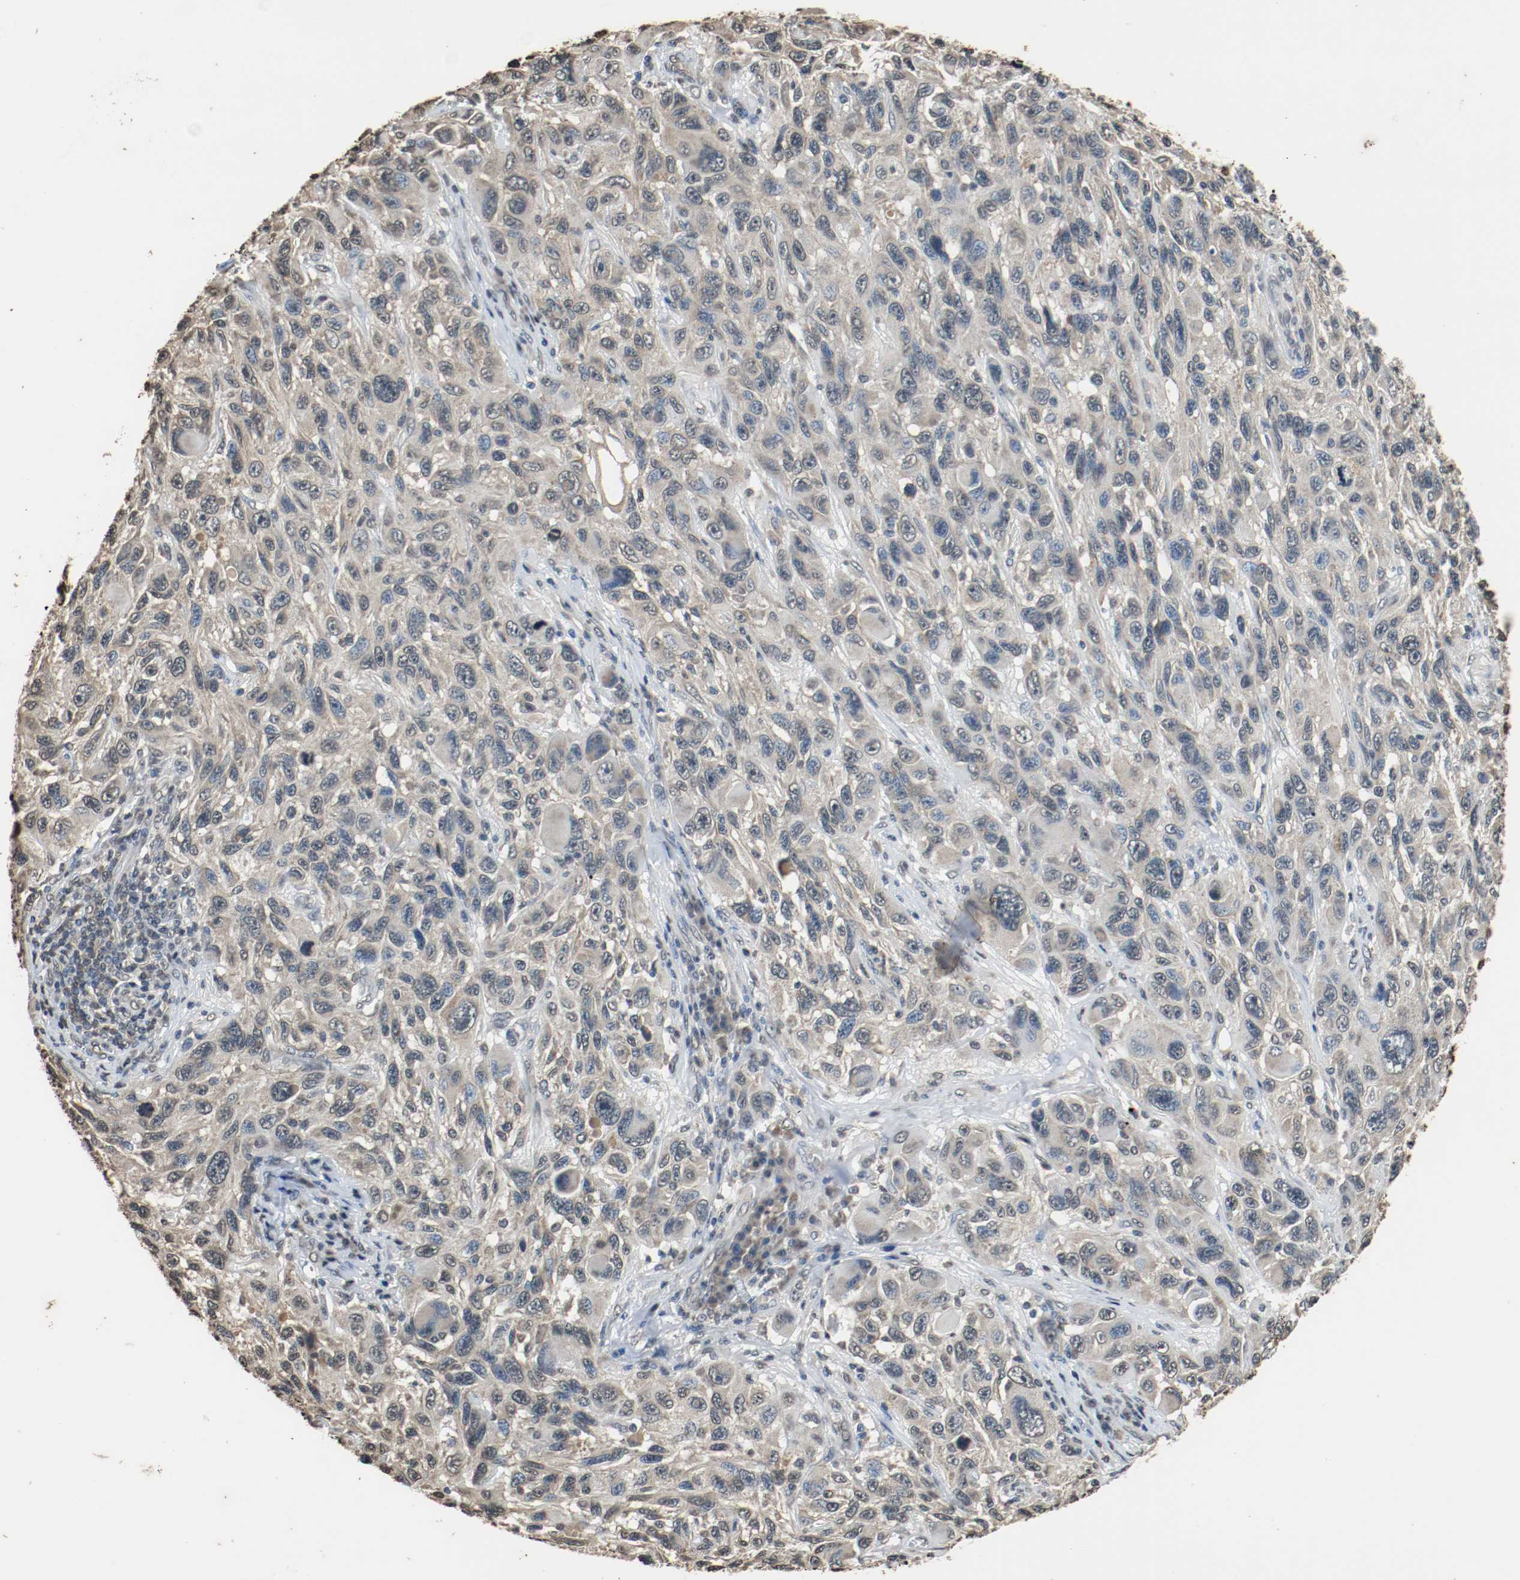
{"staining": {"intensity": "weak", "quantity": "<25%", "location": "cytoplasmic/membranous"}, "tissue": "melanoma", "cell_type": "Tumor cells", "image_type": "cancer", "snomed": [{"axis": "morphology", "description": "Malignant melanoma, NOS"}, {"axis": "topography", "description": "Skin"}], "caption": "Tumor cells show no significant protein expression in melanoma.", "gene": "RTN4", "patient": {"sex": "male", "age": 53}}